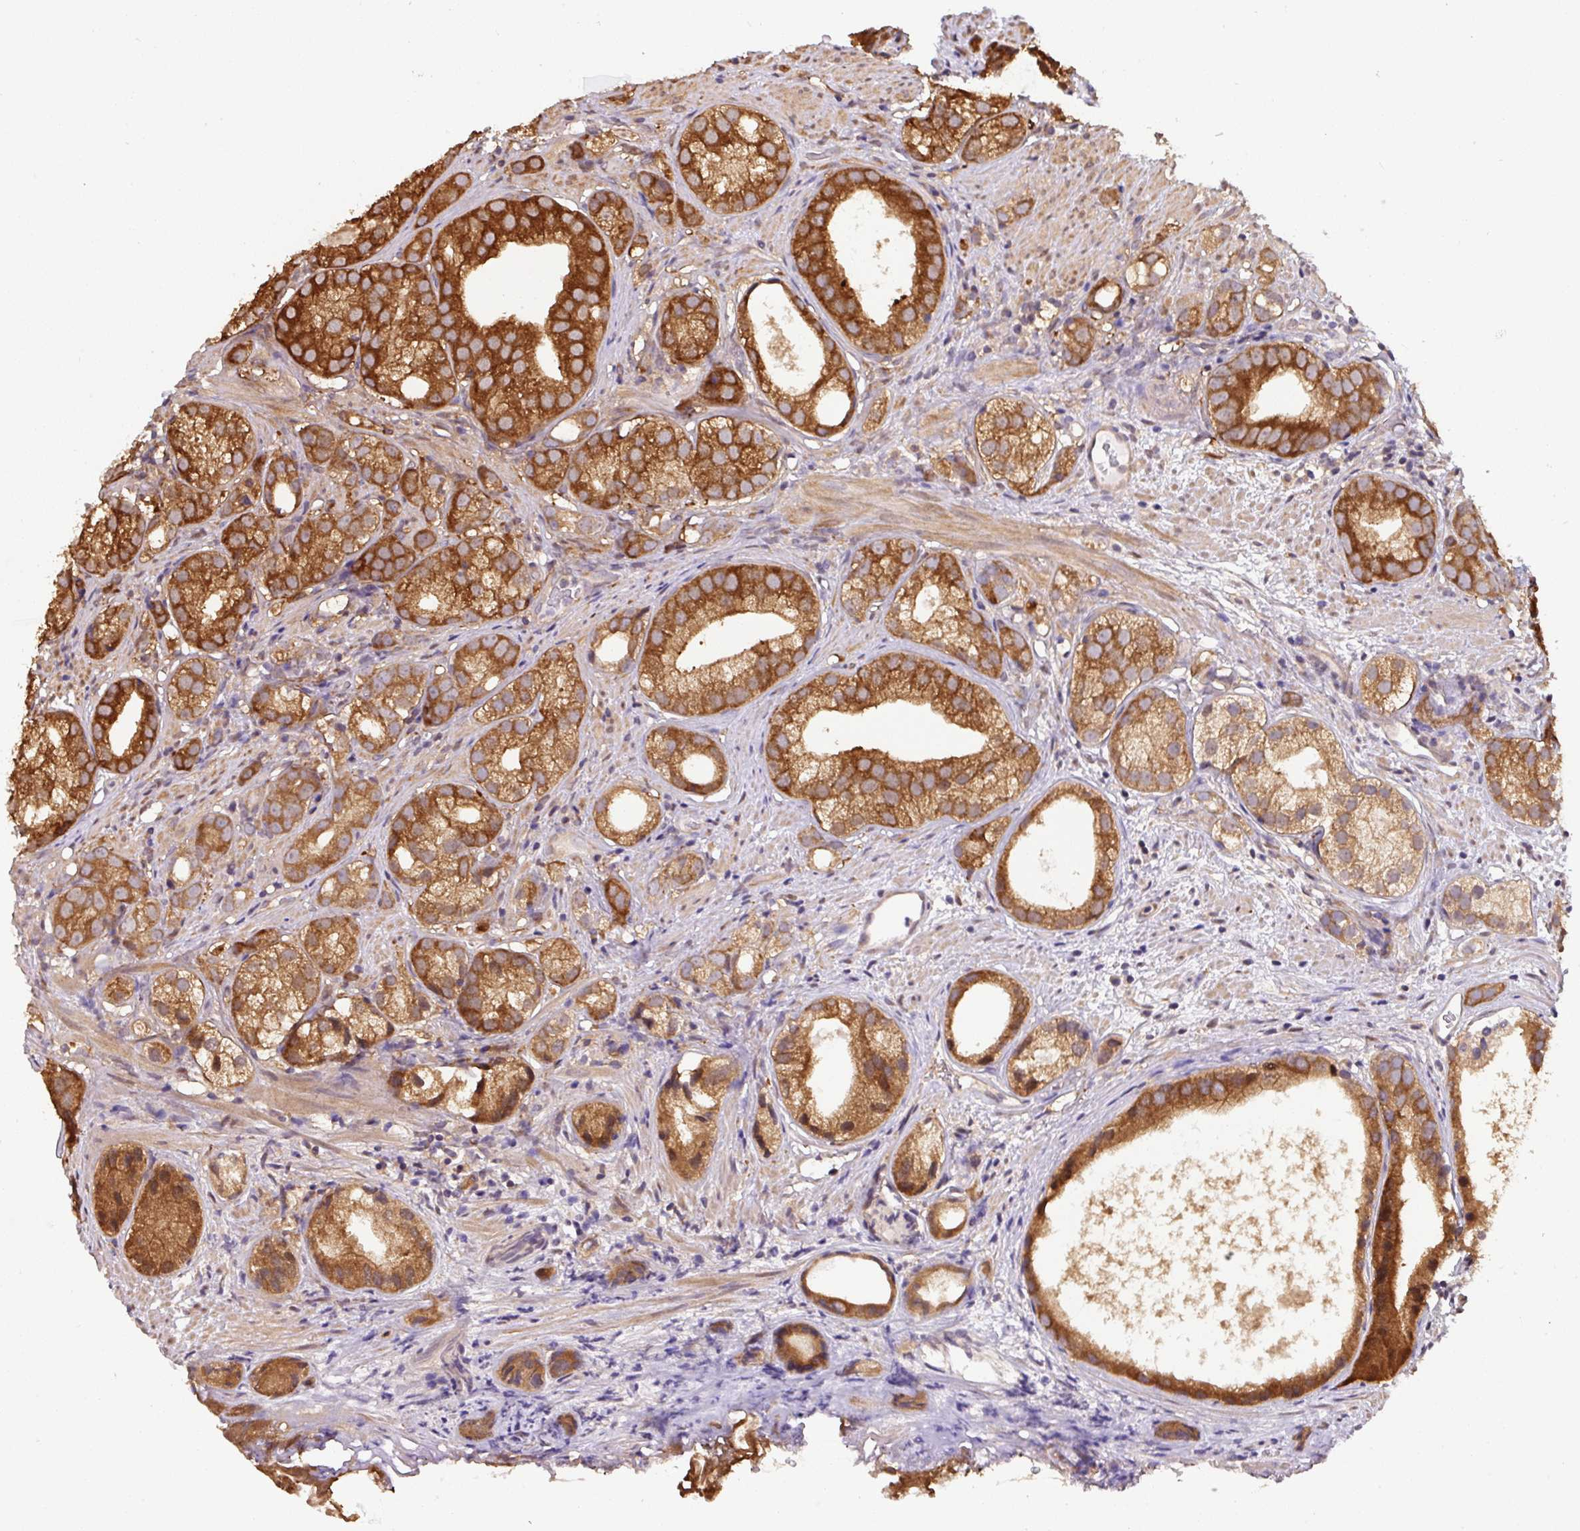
{"staining": {"intensity": "strong", "quantity": ">75%", "location": "cytoplasmic/membranous"}, "tissue": "prostate cancer", "cell_type": "Tumor cells", "image_type": "cancer", "snomed": [{"axis": "morphology", "description": "Adenocarcinoma, High grade"}, {"axis": "topography", "description": "Prostate"}], "caption": "A brown stain labels strong cytoplasmic/membranous positivity of a protein in human prostate cancer tumor cells.", "gene": "ST13", "patient": {"sex": "male", "age": 82}}